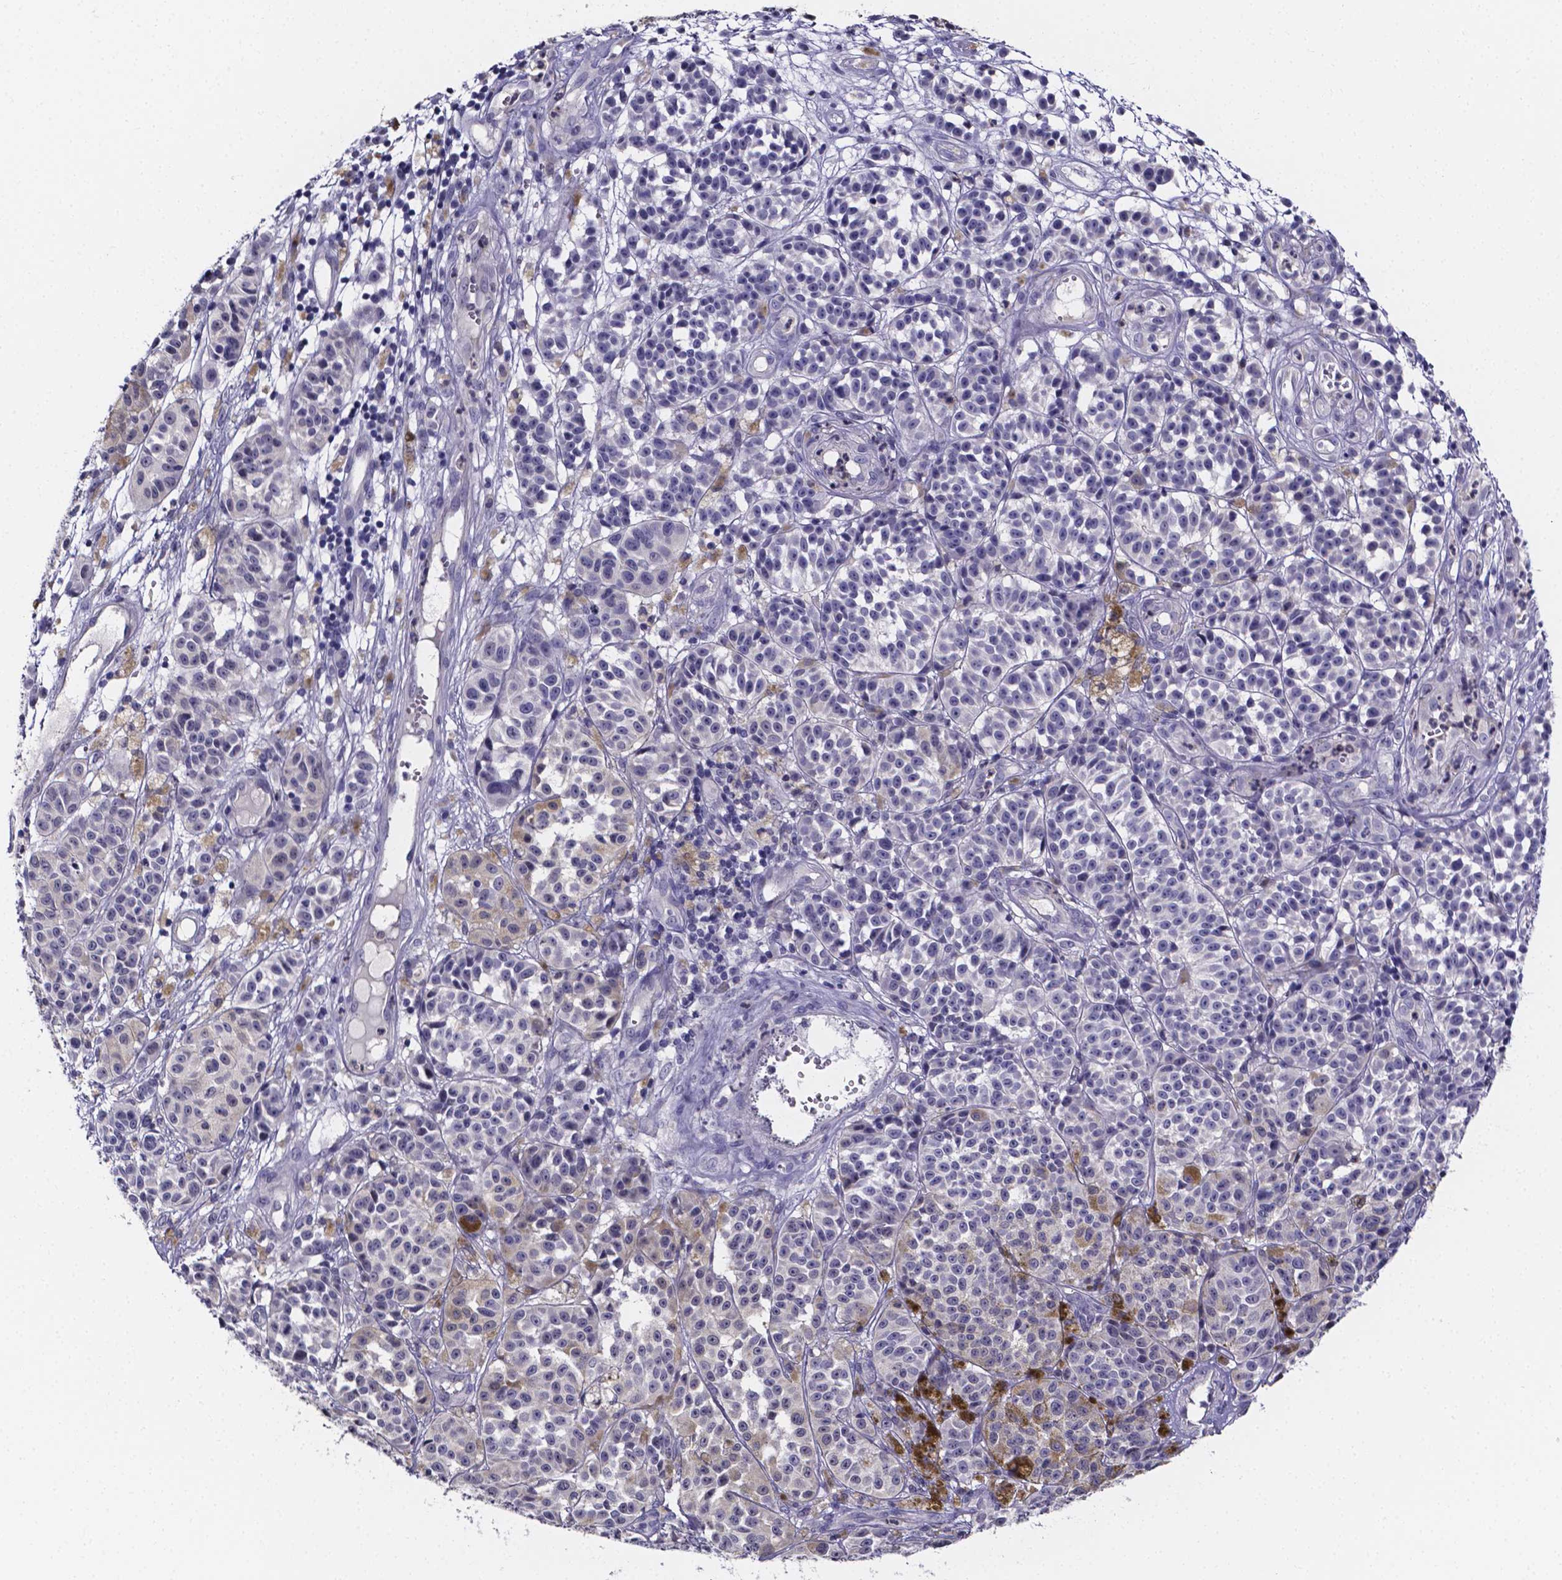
{"staining": {"intensity": "negative", "quantity": "none", "location": "none"}, "tissue": "melanoma", "cell_type": "Tumor cells", "image_type": "cancer", "snomed": [{"axis": "morphology", "description": "Malignant melanoma, NOS"}, {"axis": "topography", "description": "Skin"}], "caption": "Immunohistochemical staining of human malignant melanoma exhibits no significant positivity in tumor cells.", "gene": "IZUMO1", "patient": {"sex": "female", "age": 58}}